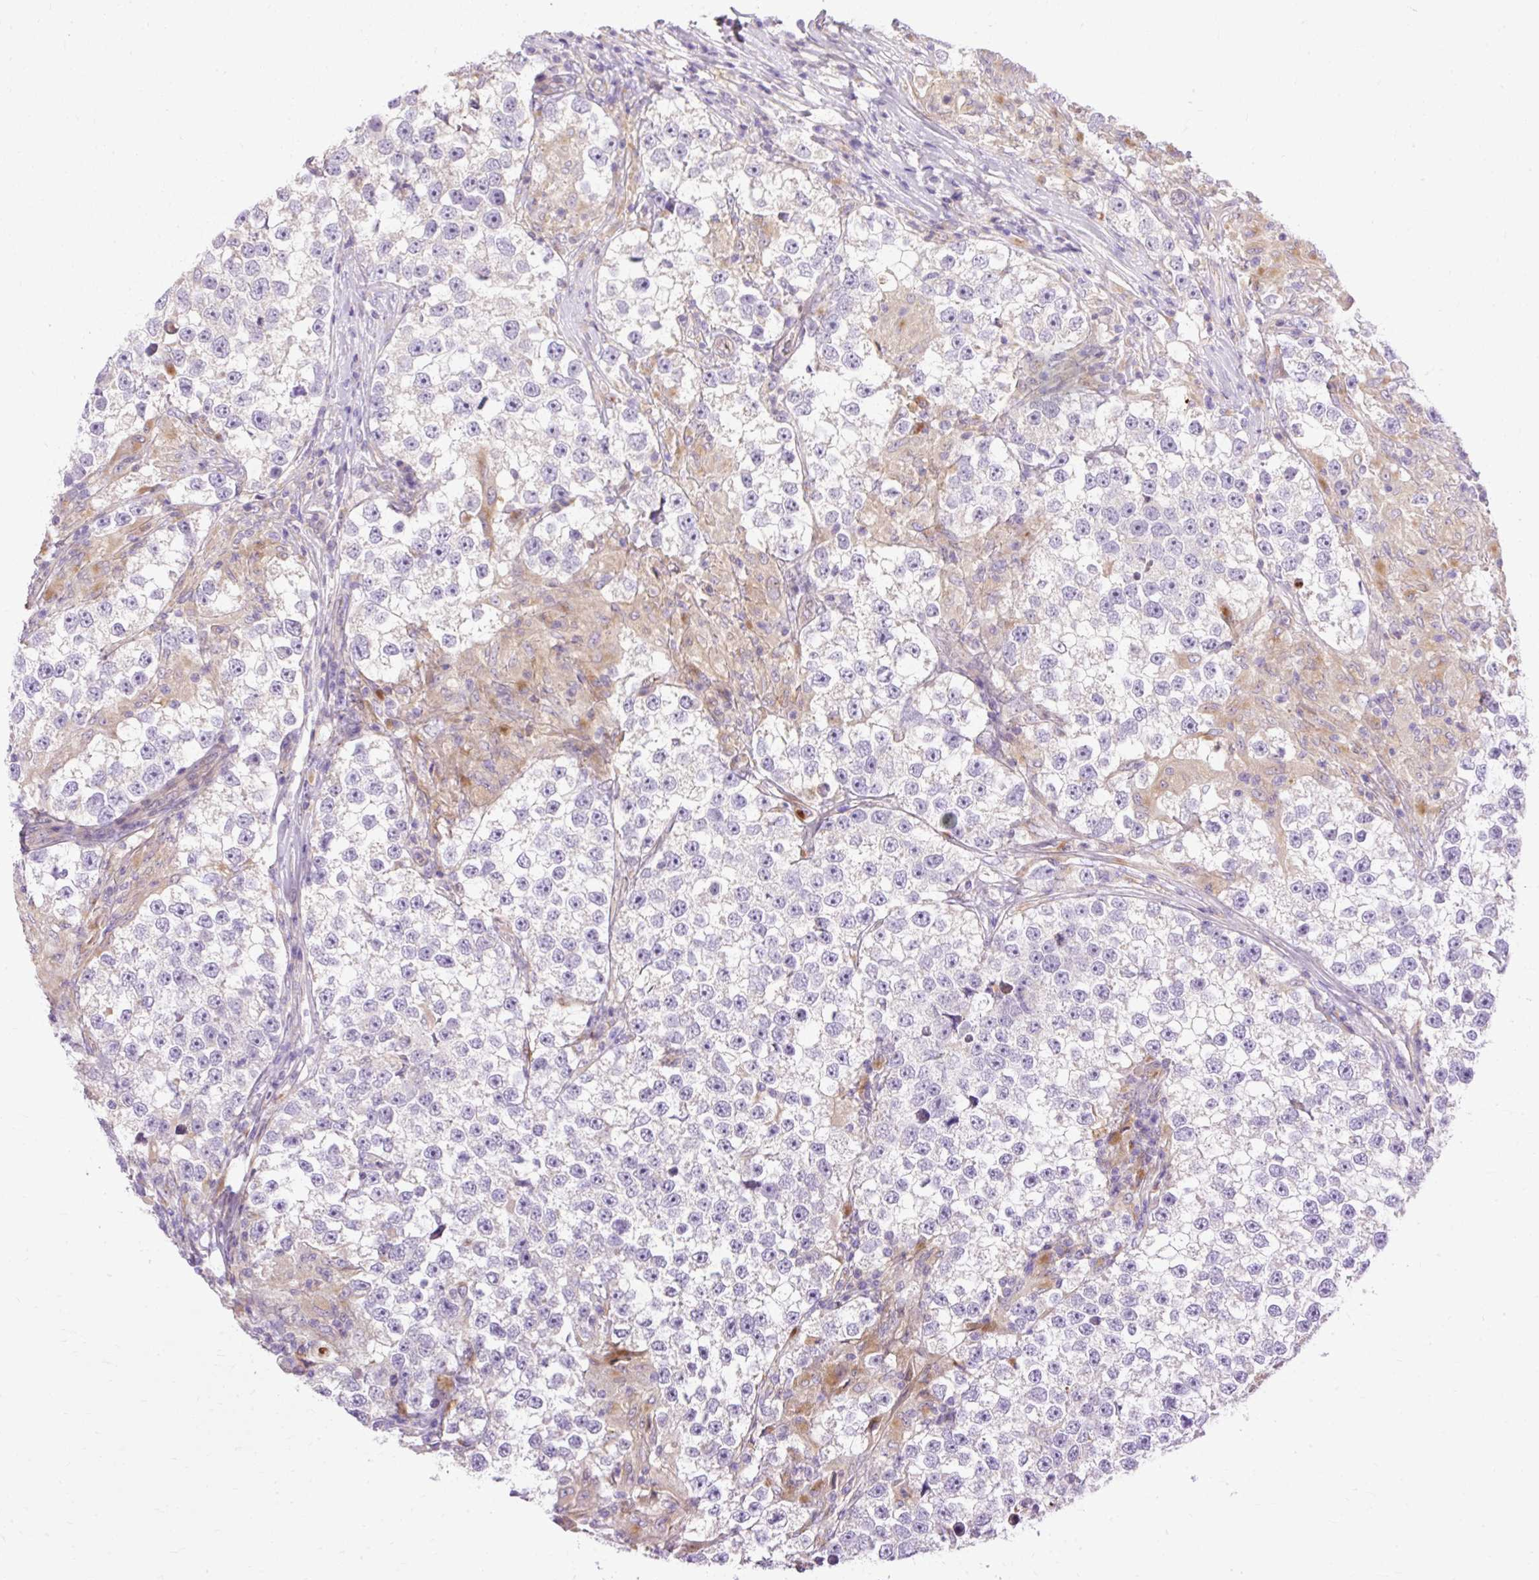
{"staining": {"intensity": "negative", "quantity": "none", "location": "none"}, "tissue": "testis cancer", "cell_type": "Tumor cells", "image_type": "cancer", "snomed": [{"axis": "morphology", "description": "Seminoma, NOS"}, {"axis": "topography", "description": "Testis"}], "caption": "Testis cancer stained for a protein using immunohistochemistry demonstrates no expression tumor cells.", "gene": "HEXB", "patient": {"sex": "male", "age": 46}}